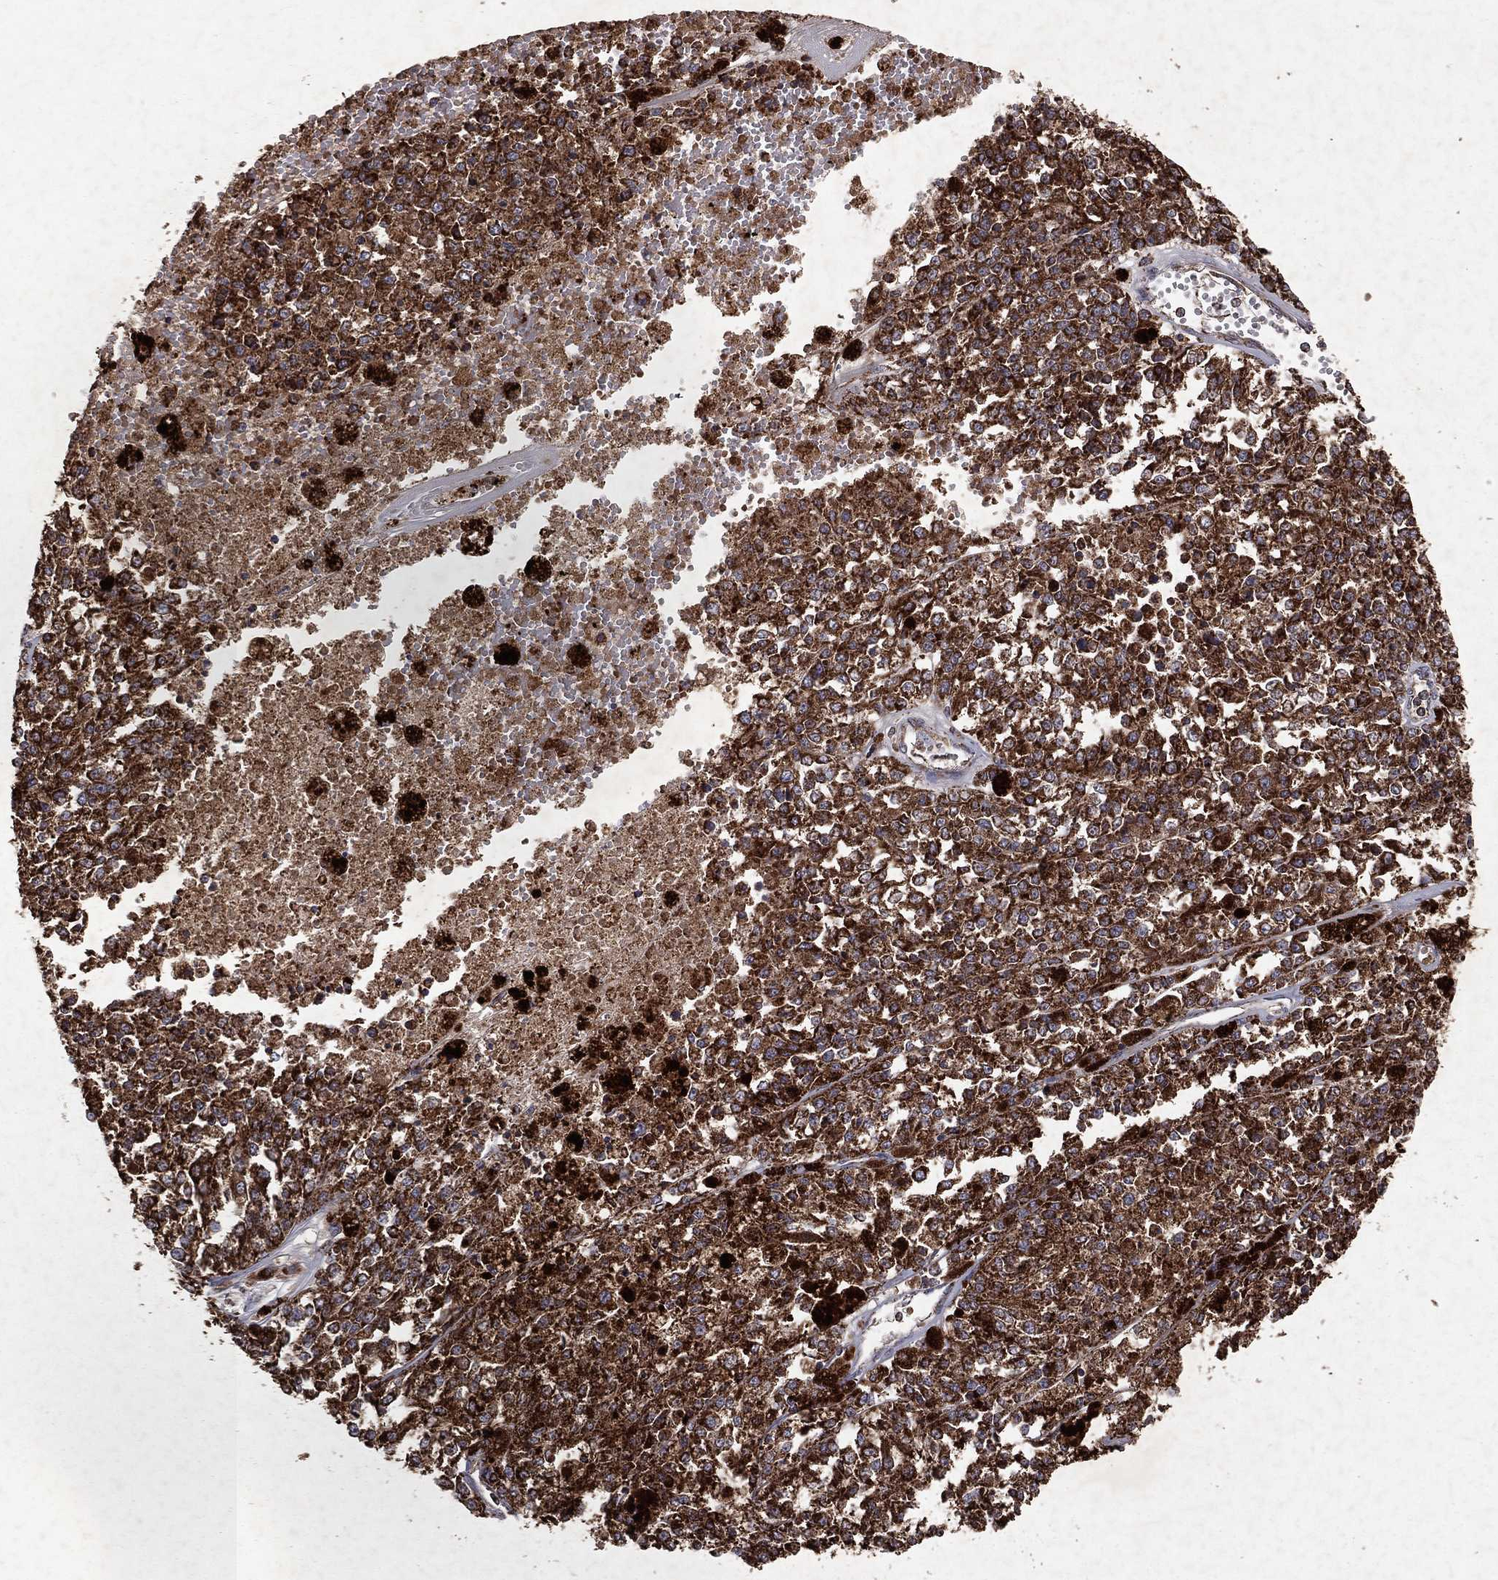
{"staining": {"intensity": "strong", "quantity": ">75%", "location": "cytoplasmic/membranous"}, "tissue": "melanoma", "cell_type": "Tumor cells", "image_type": "cancer", "snomed": [{"axis": "morphology", "description": "Malignant melanoma, Metastatic site"}, {"axis": "topography", "description": "Lymph node"}], "caption": "Protein expression by IHC displays strong cytoplasmic/membranous positivity in about >75% of tumor cells in malignant melanoma (metastatic site). (IHC, brightfield microscopy, high magnification).", "gene": "PYROXD2", "patient": {"sex": "female", "age": 64}}